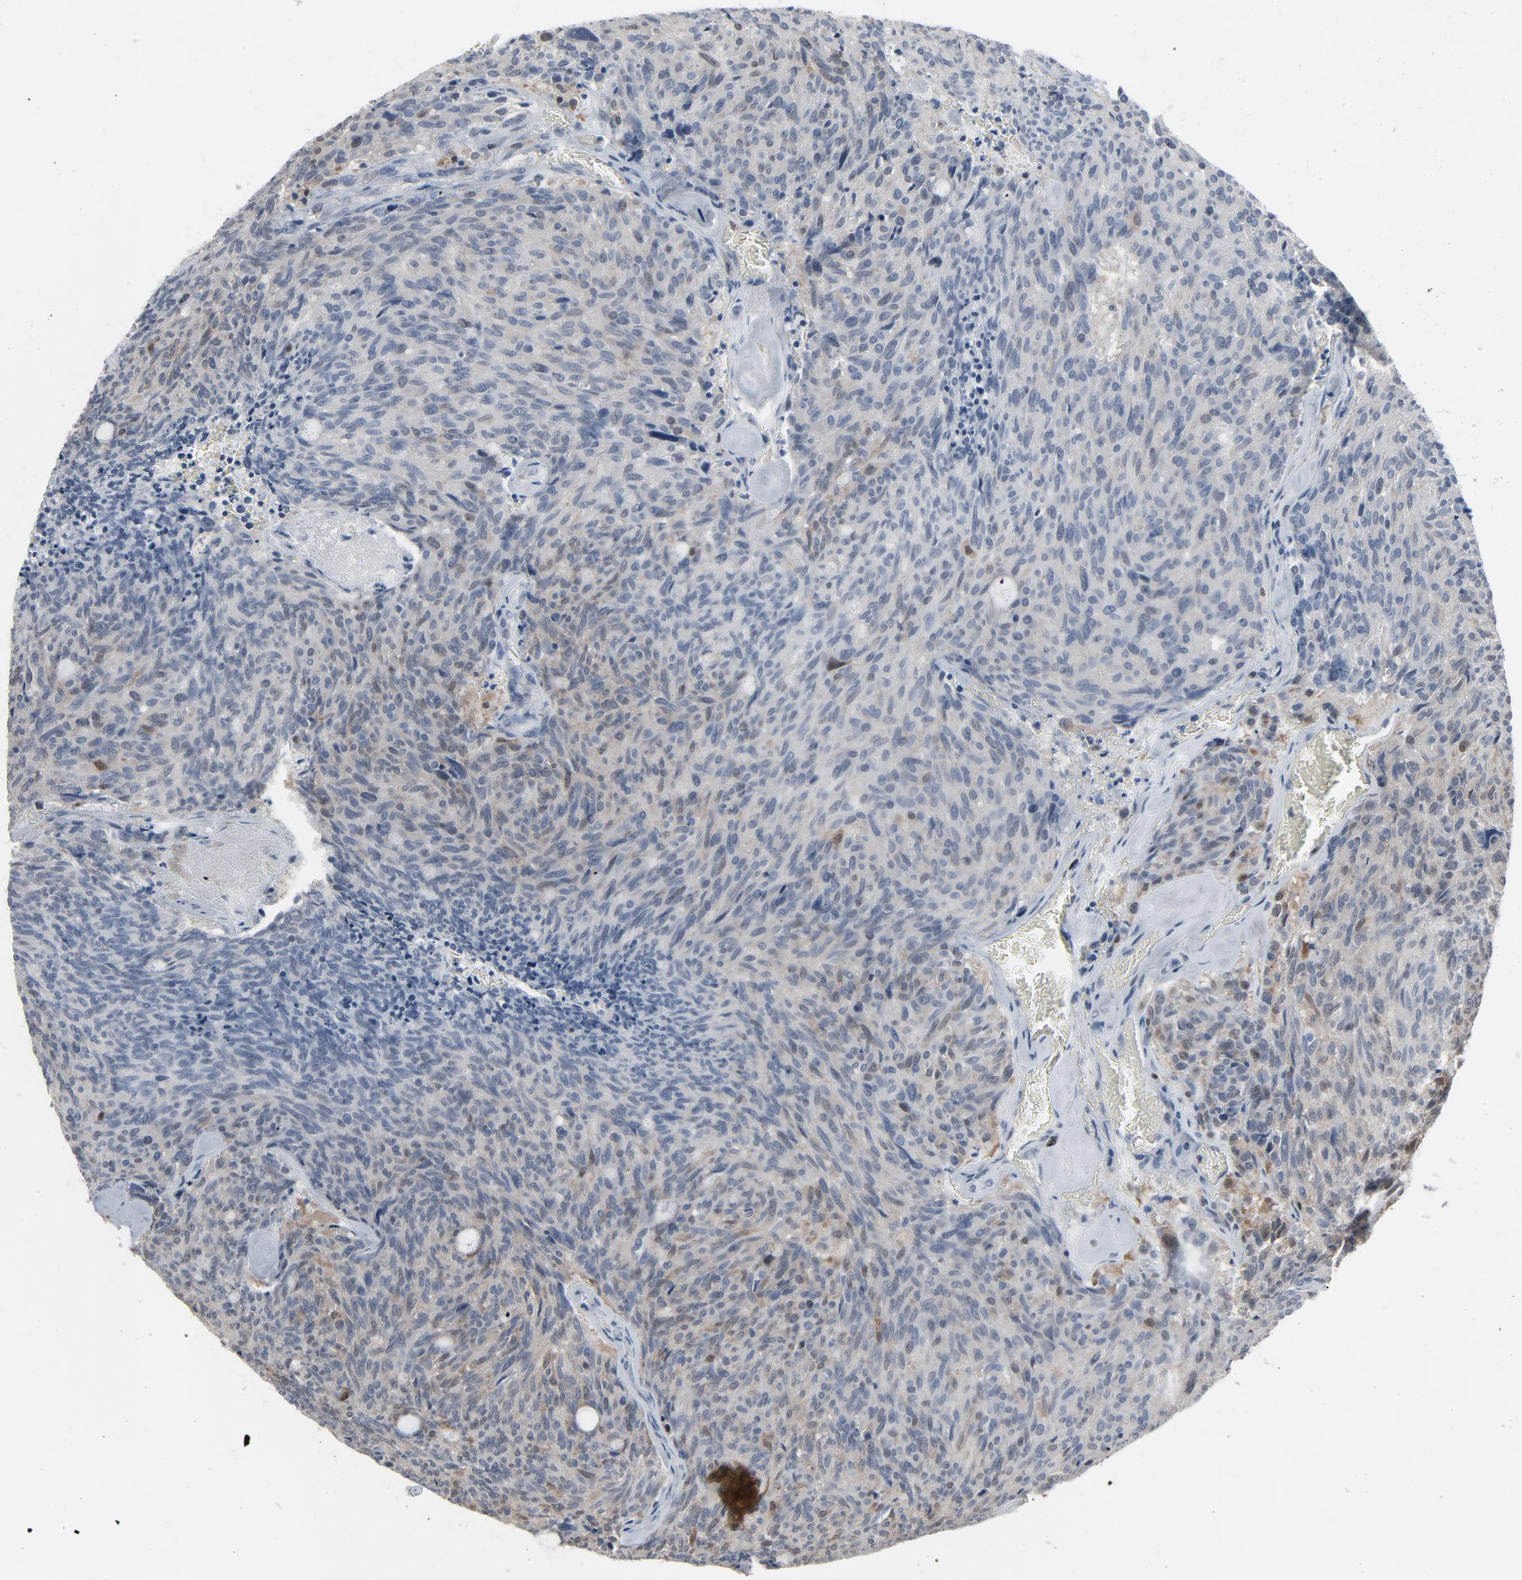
{"staining": {"intensity": "weak", "quantity": "25%-75%", "location": "cytoplasmic/membranous"}, "tissue": "carcinoid", "cell_type": "Tumor cells", "image_type": "cancer", "snomed": [{"axis": "morphology", "description": "Carcinoid, malignant, NOS"}, {"axis": "topography", "description": "Pancreas"}], "caption": "A brown stain labels weak cytoplasmic/membranous expression of a protein in human carcinoid (malignant) tumor cells. (DAB = brown stain, brightfield microscopy at high magnification).", "gene": "STAT5A", "patient": {"sex": "female", "age": 54}}